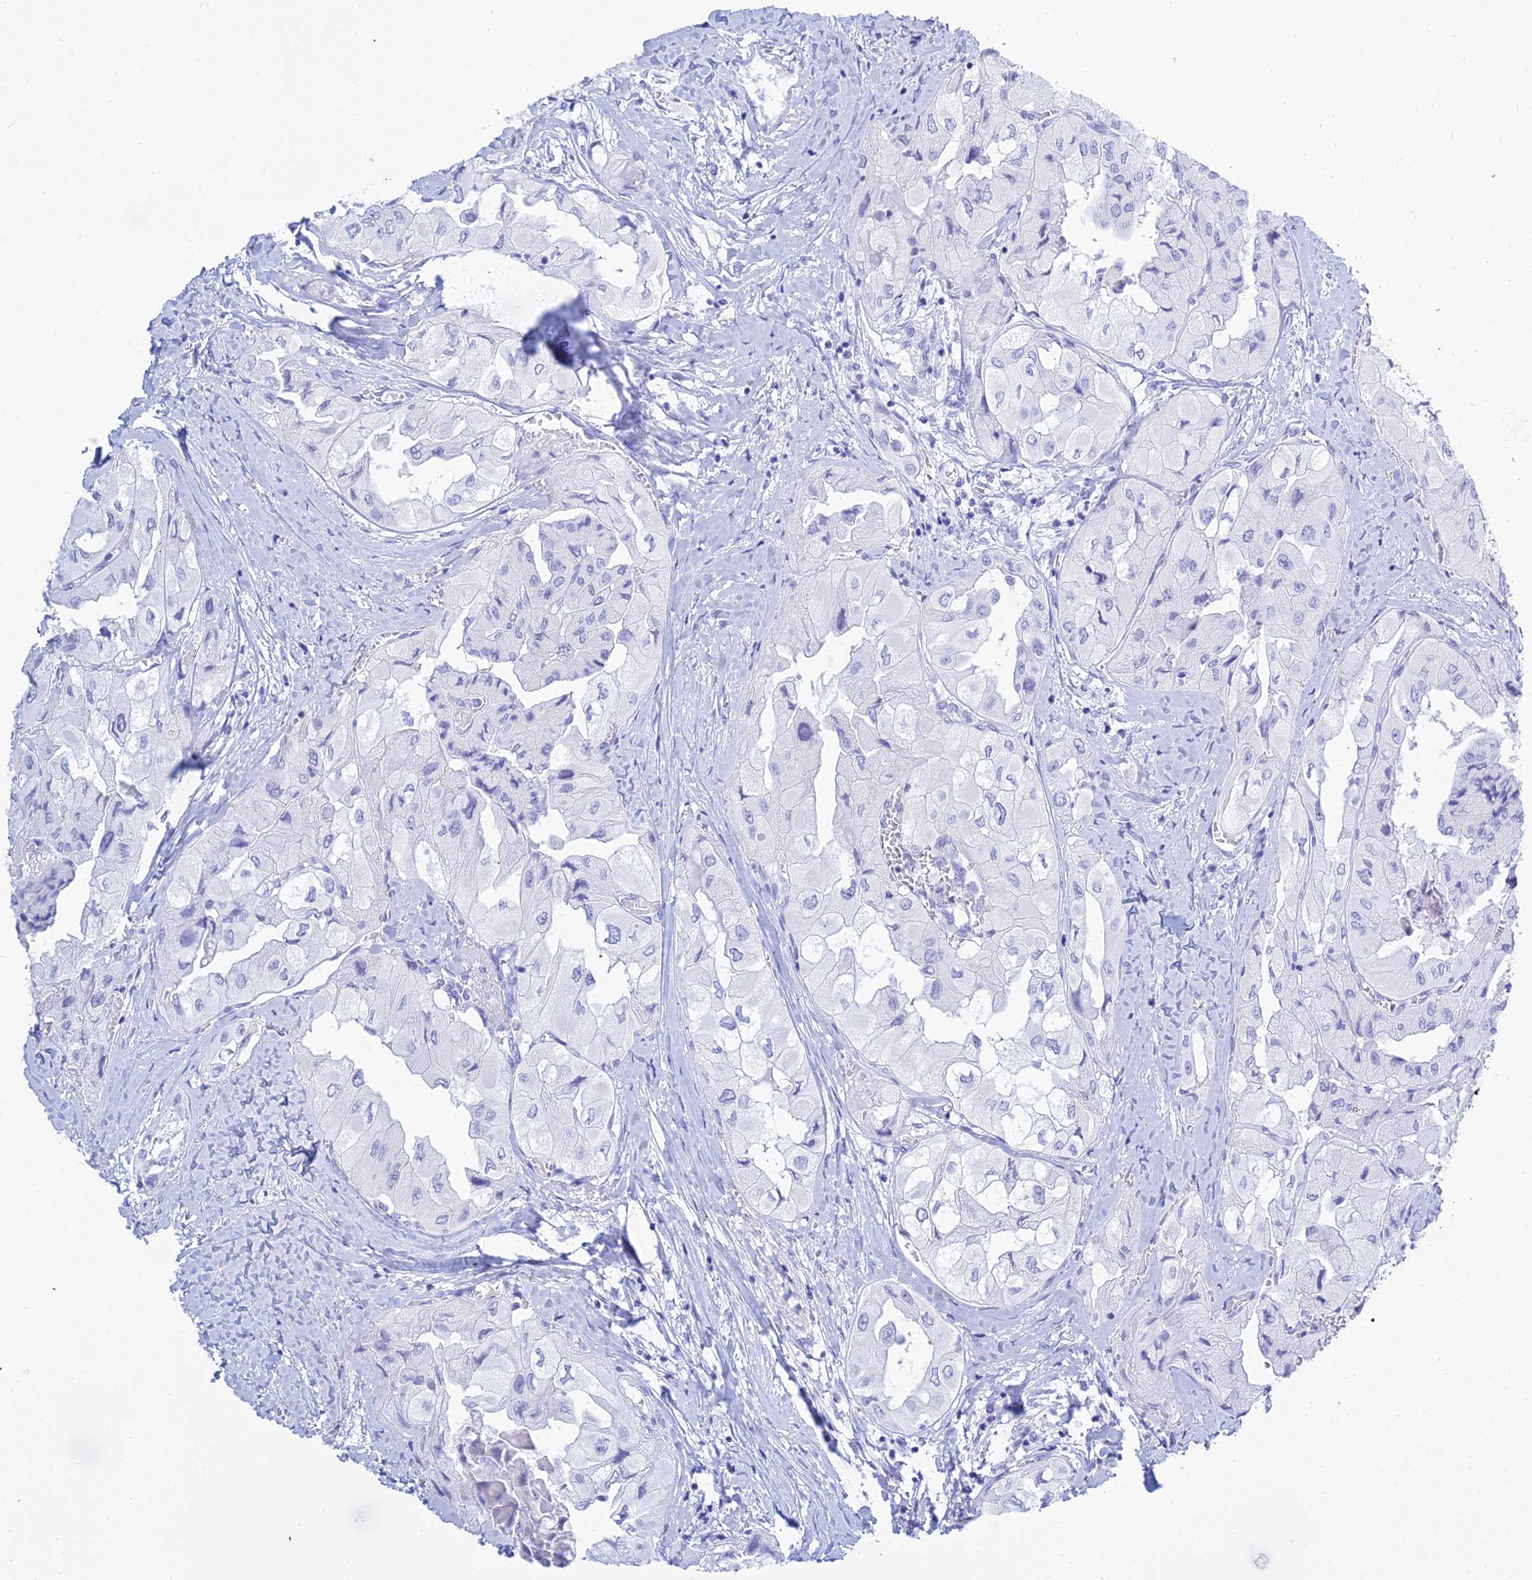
{"staining": {"intensity": "negative", "quantity": "none", "location": "none"}, "tissue": "thyroid cancer", "cell_type": "Tumor cells", "image_type": "cancer", "snomed": [{"axis": "morphology", "description": "Normal tissue, NOS"}, {"axis": "morphology", "description": "Papillary adenocarcinoma, NOS"}, {"axis": "topography", "description": "Thyroid gland"}], "caption": "Papillary adenocarcinoma (thyroid) was stained to show a protein in brown. There is no significant staining in tumor cells.", "gene": "PATE4", "patient": {"sex": "female", "age": 59}}